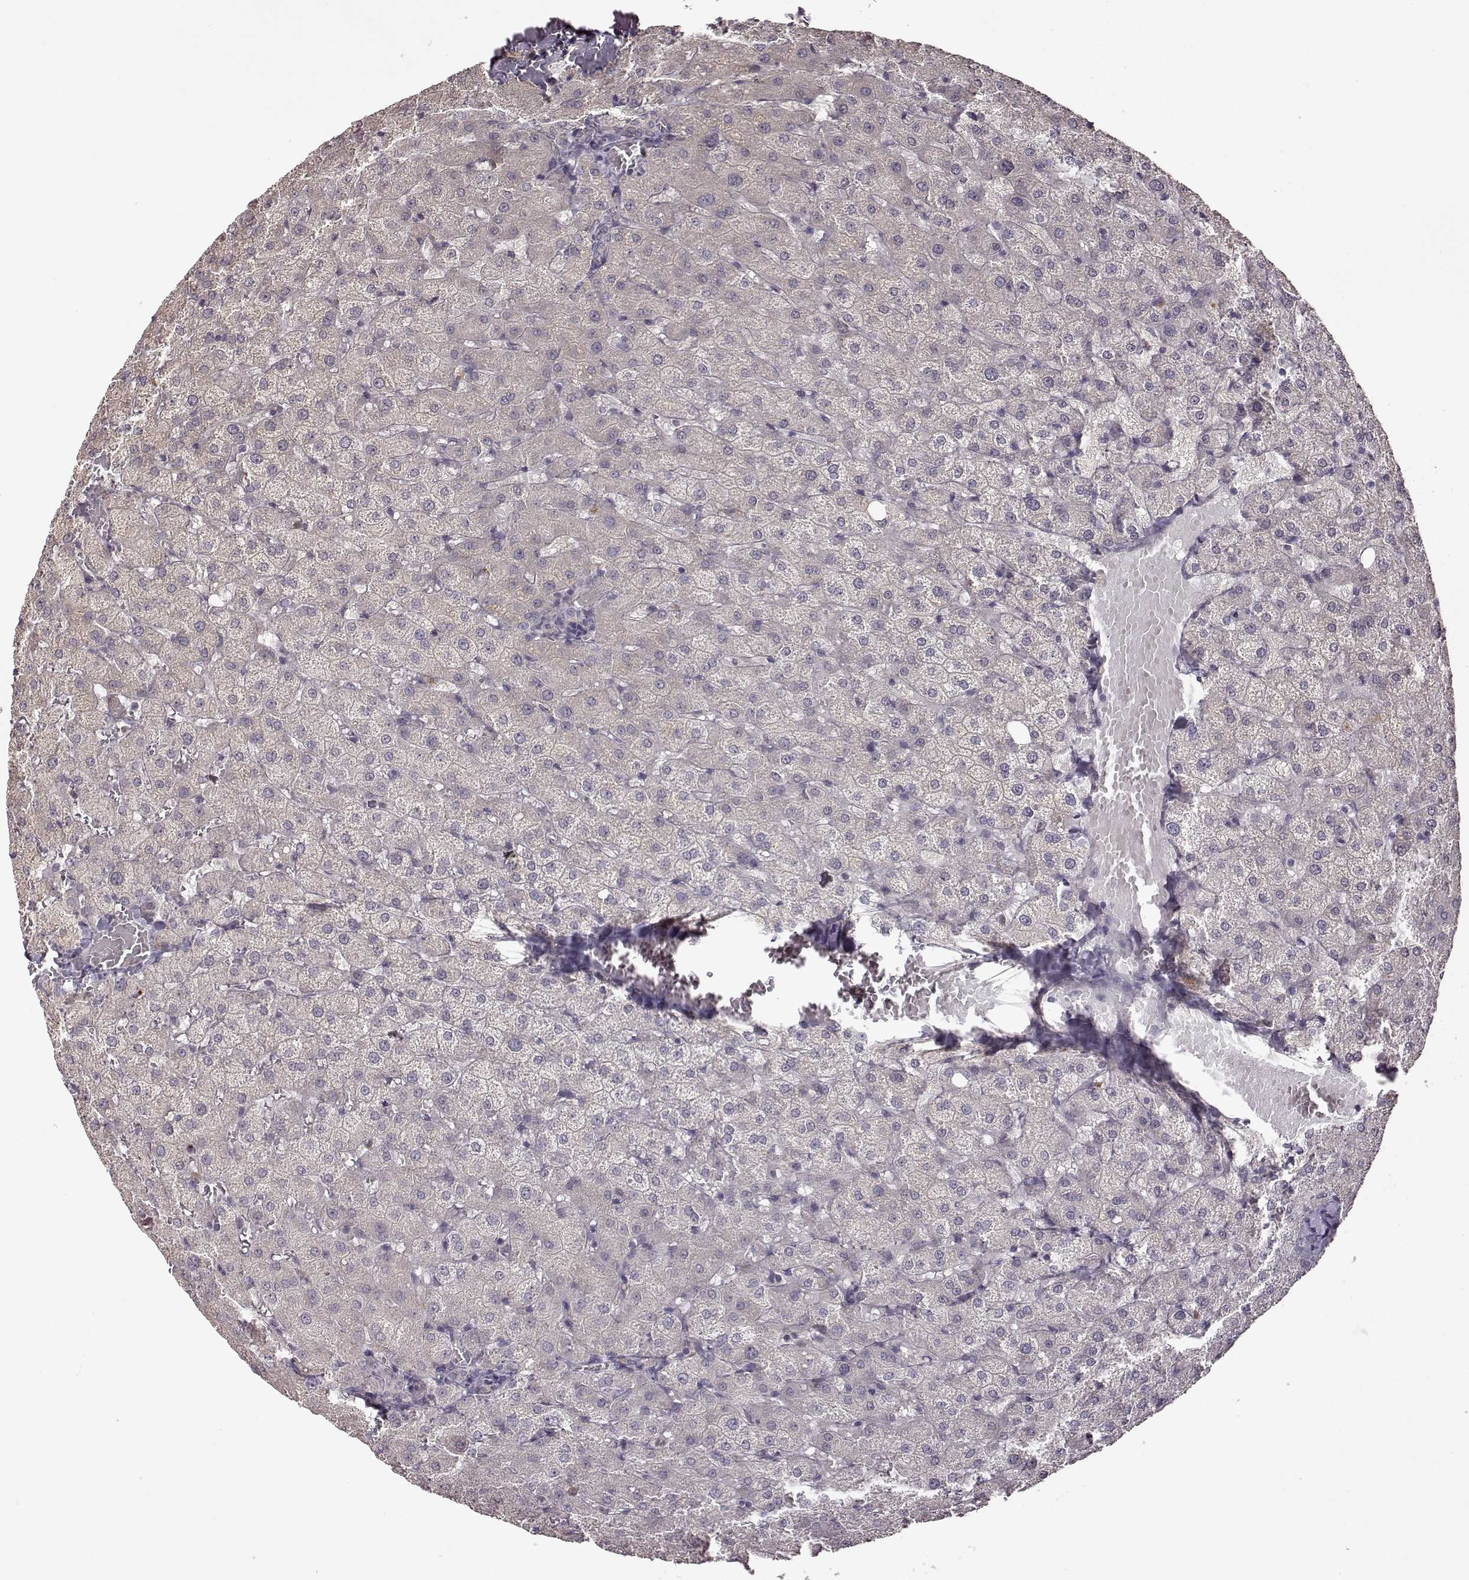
{"staining": {"intensity": "negative", "quantity": "none", "location": "none"}, "tissue": "liver", "cell_type": "Cholangiocytes", "image_type": "normal", "snomed": [{"axis": "morphology", "description": "Normal tissue, NOS"}, {"axis": "topography", "description": "Liver"}], "caption": "DAB immunohistochemical staining of unremarkable human liver shows no significant staining in cholangiocytes.", "gene": "CRB1", "patient": {"sex": "female", "age": 50}}